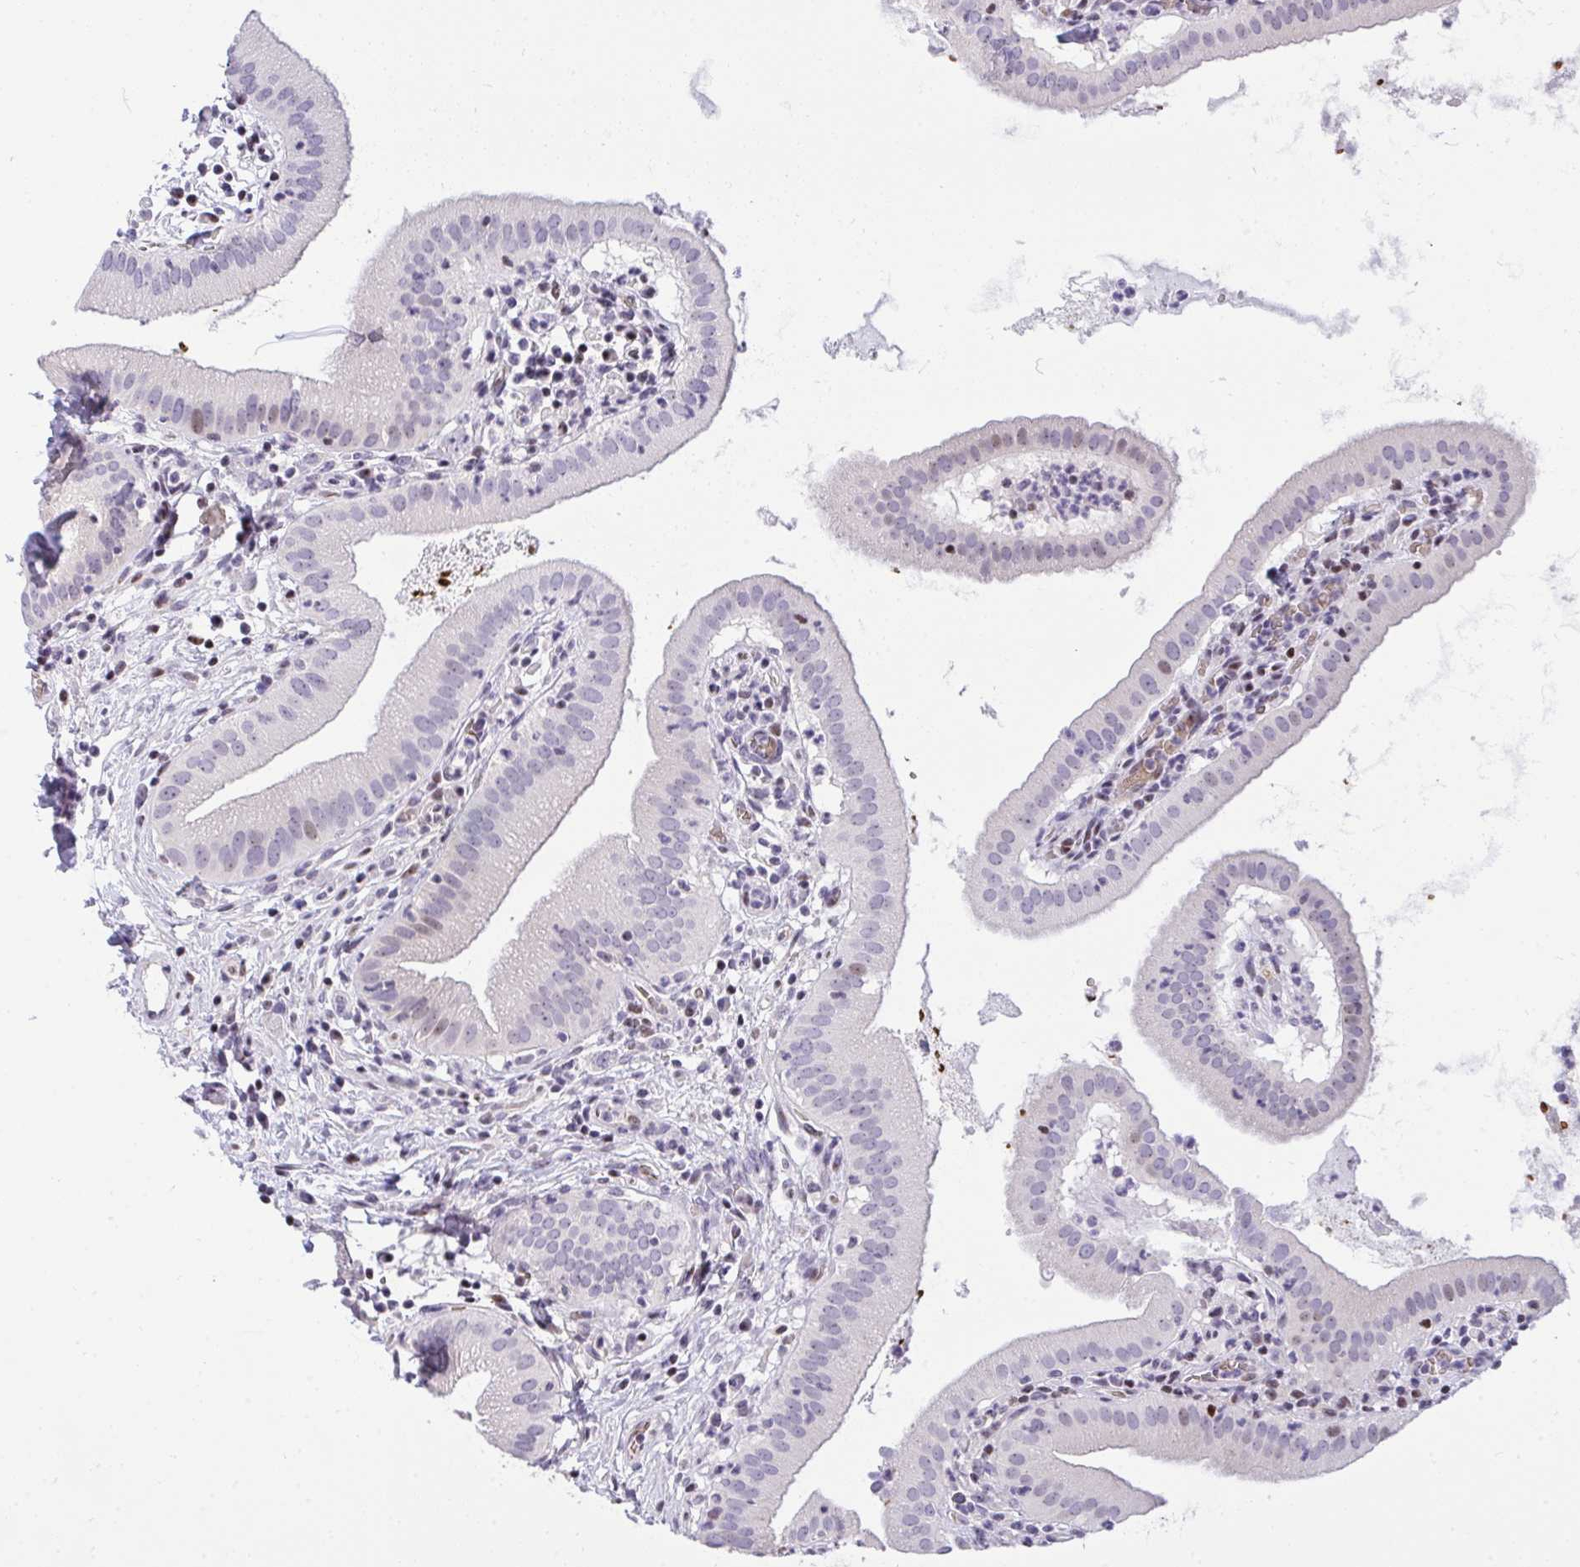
{"staining": {"intensity": "weak", "quantity": "<25%", "location": "nuclear"}, "tissue": "gallbladder", "cell_type": "Glandular cells", "image_type": "normal", "snomed": [{"axis": "morphology", "description": "Normal tissue, NOS"}, {"axis": "topography", "description": "Gallbladder"}], "caption": "This is a histopathology image of immunohistochemistry (IHC) staining of normal gallbladder, which shows no positivity in glandular cells. (DAB immunohistochemistry, high magnification).", "gene": "PLPPR3", "patient": {"sex": "female", "age": 65}}